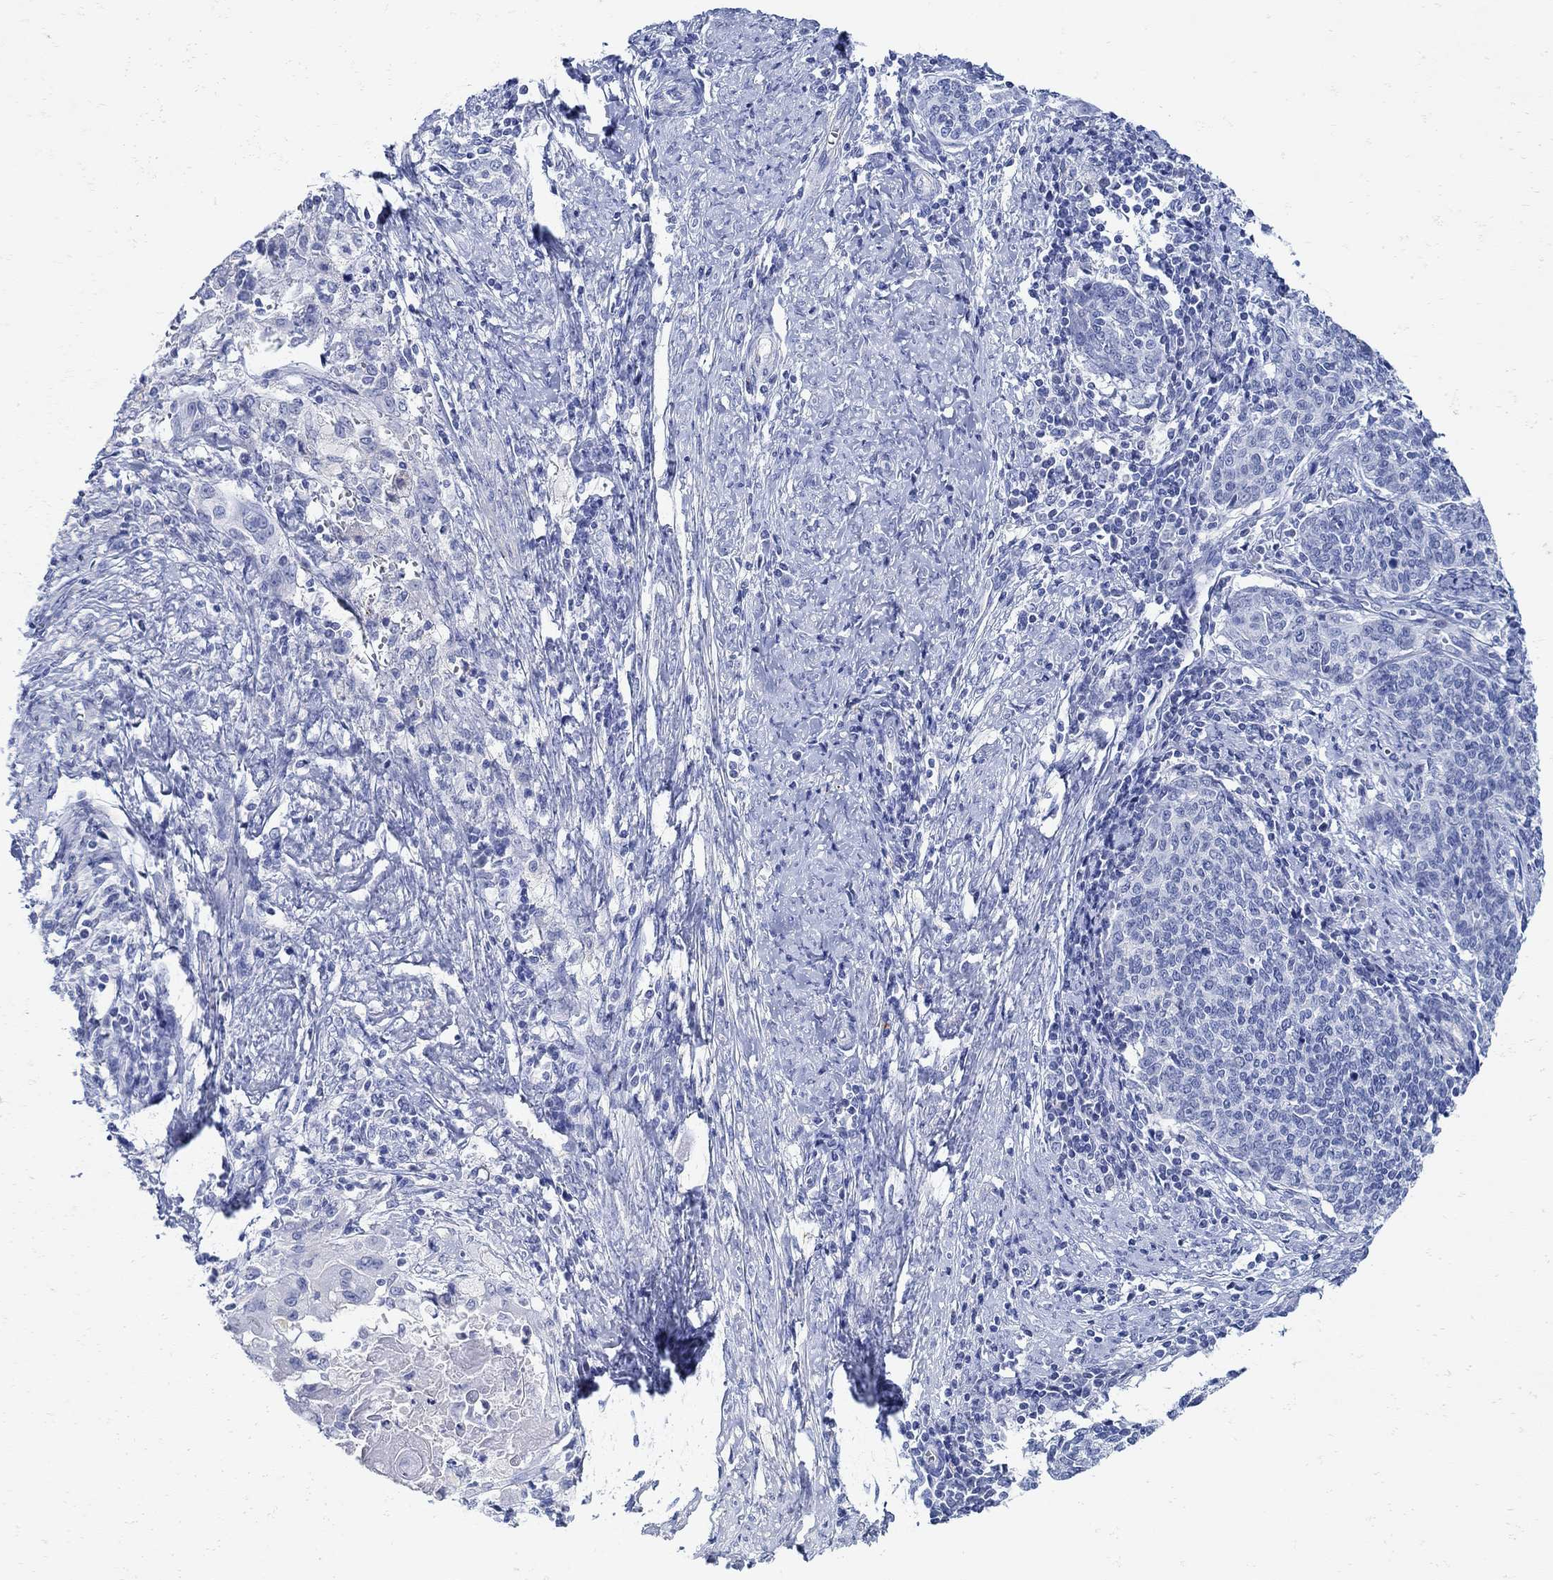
{"staining": {"intensity": "negative", "quantity": "none", "location": "none"}, "tissue": "cervical cancer", "cell_type": "Tumor cells", "image_type": "cancer", "snomed": [{"axis": "morphology", "description": "Squamous cell carcinoma, NOS"}, {"axis": "topography", "description": "Cervix"}], "caption": "This histopathology image is of cervical cancer stained with immunohistochemistry to label a protein in brown with the nuclei are counter-stained blue. There is no expression in tumor cells. (Brightfield microscopy of DAB immunohistochemistry at high magnification).", "gene": "NOS1", "patient": {"sex": "female", "age": 39}}